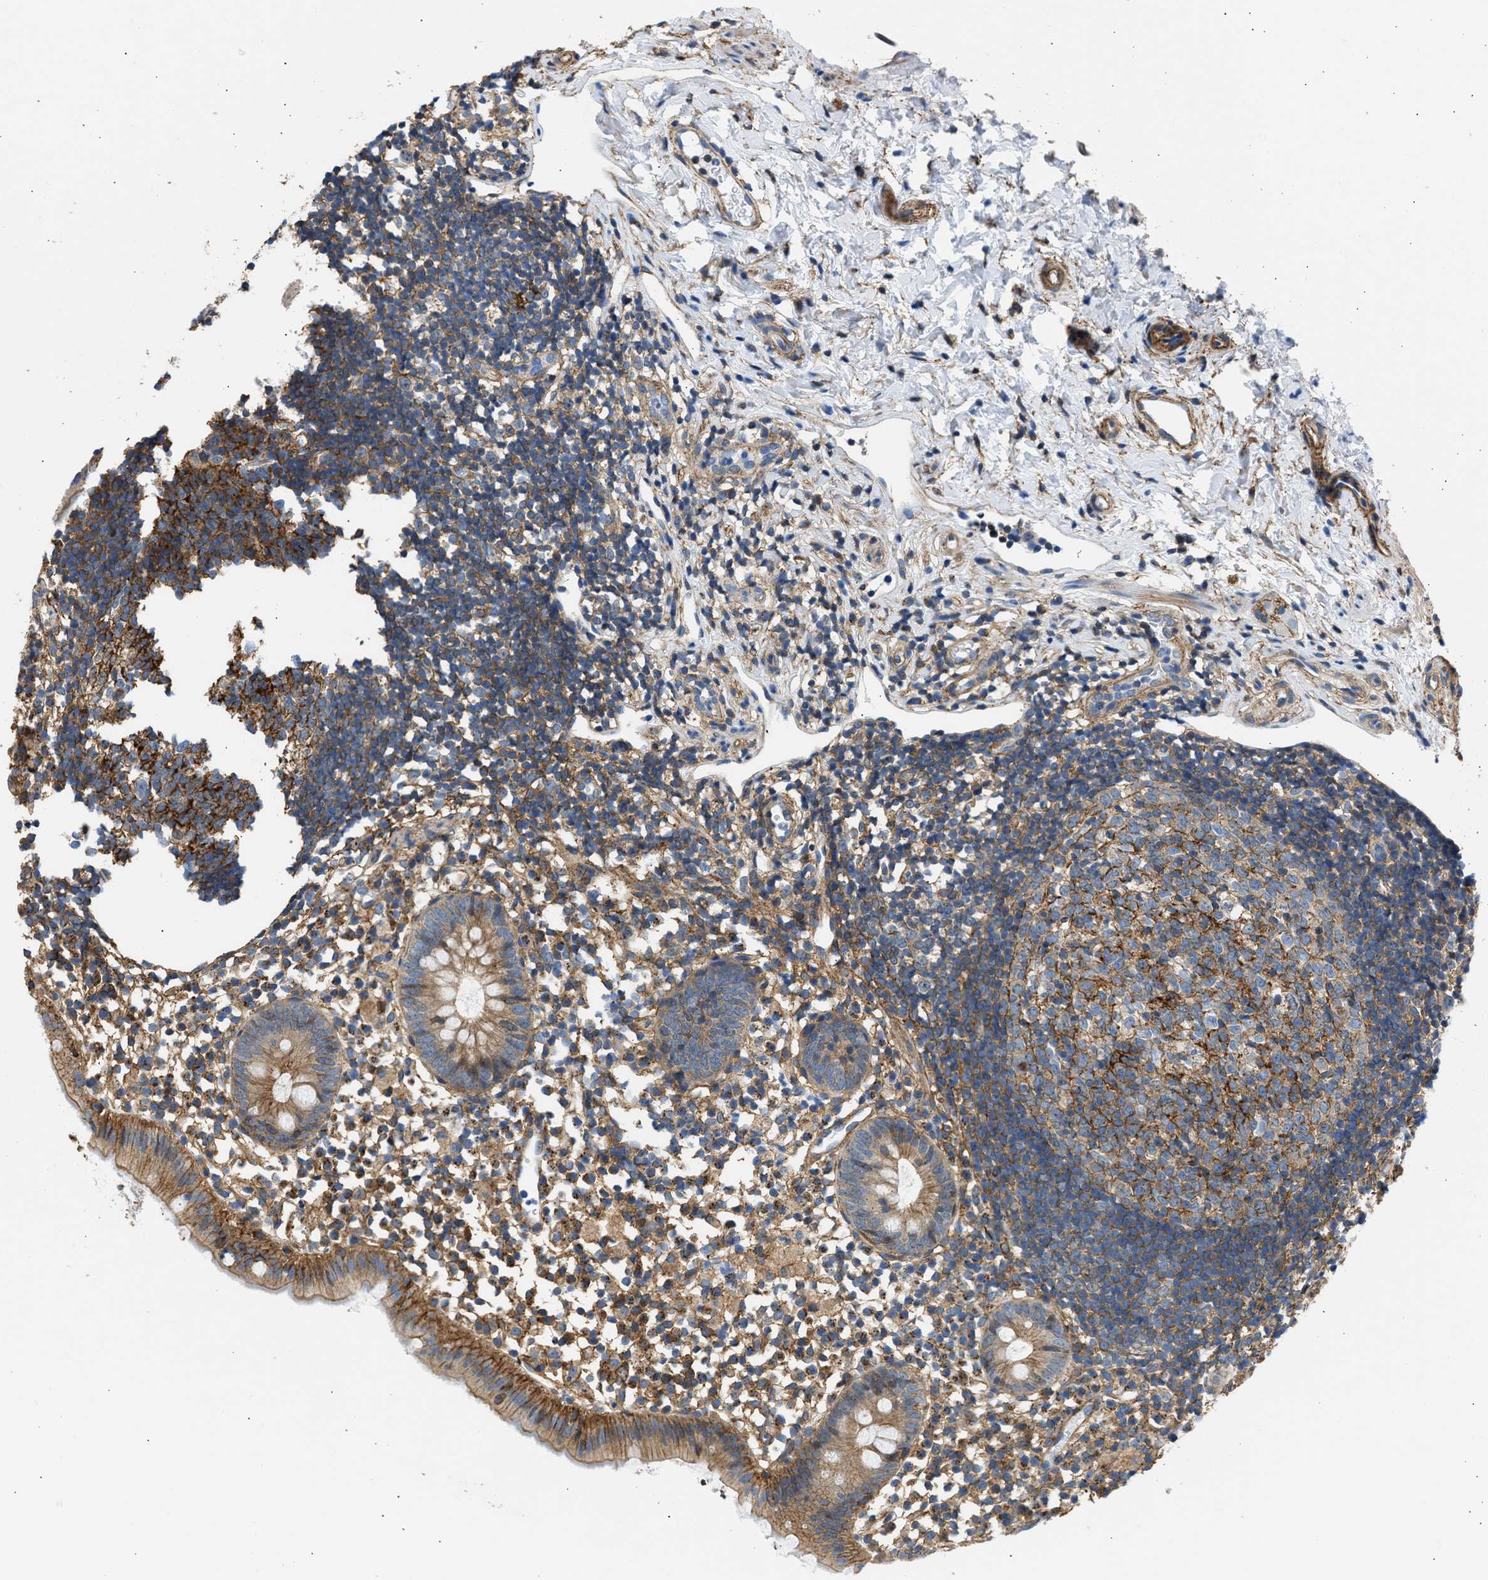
{"staining": {"intensity": "moderate", "quantity": ">75%", "location": "cytoplasmic/membranous"}, "tissue": "appendix", "cell_type": "Glandular cells", "image_type": "normal", "snomed": [{"axis": "morphology", "description": "Normal tissue, NOS"}, {"axis": "topography", "description": "Appendix"}], "caption": "Immunohistochemical staining of normal appendix reveals moderate cytoplasmic/membranous protein positivity in about >75% of glandular cells.", "gene": "SEPTIN2", "patient": {"sex": "female", "age": 20}}